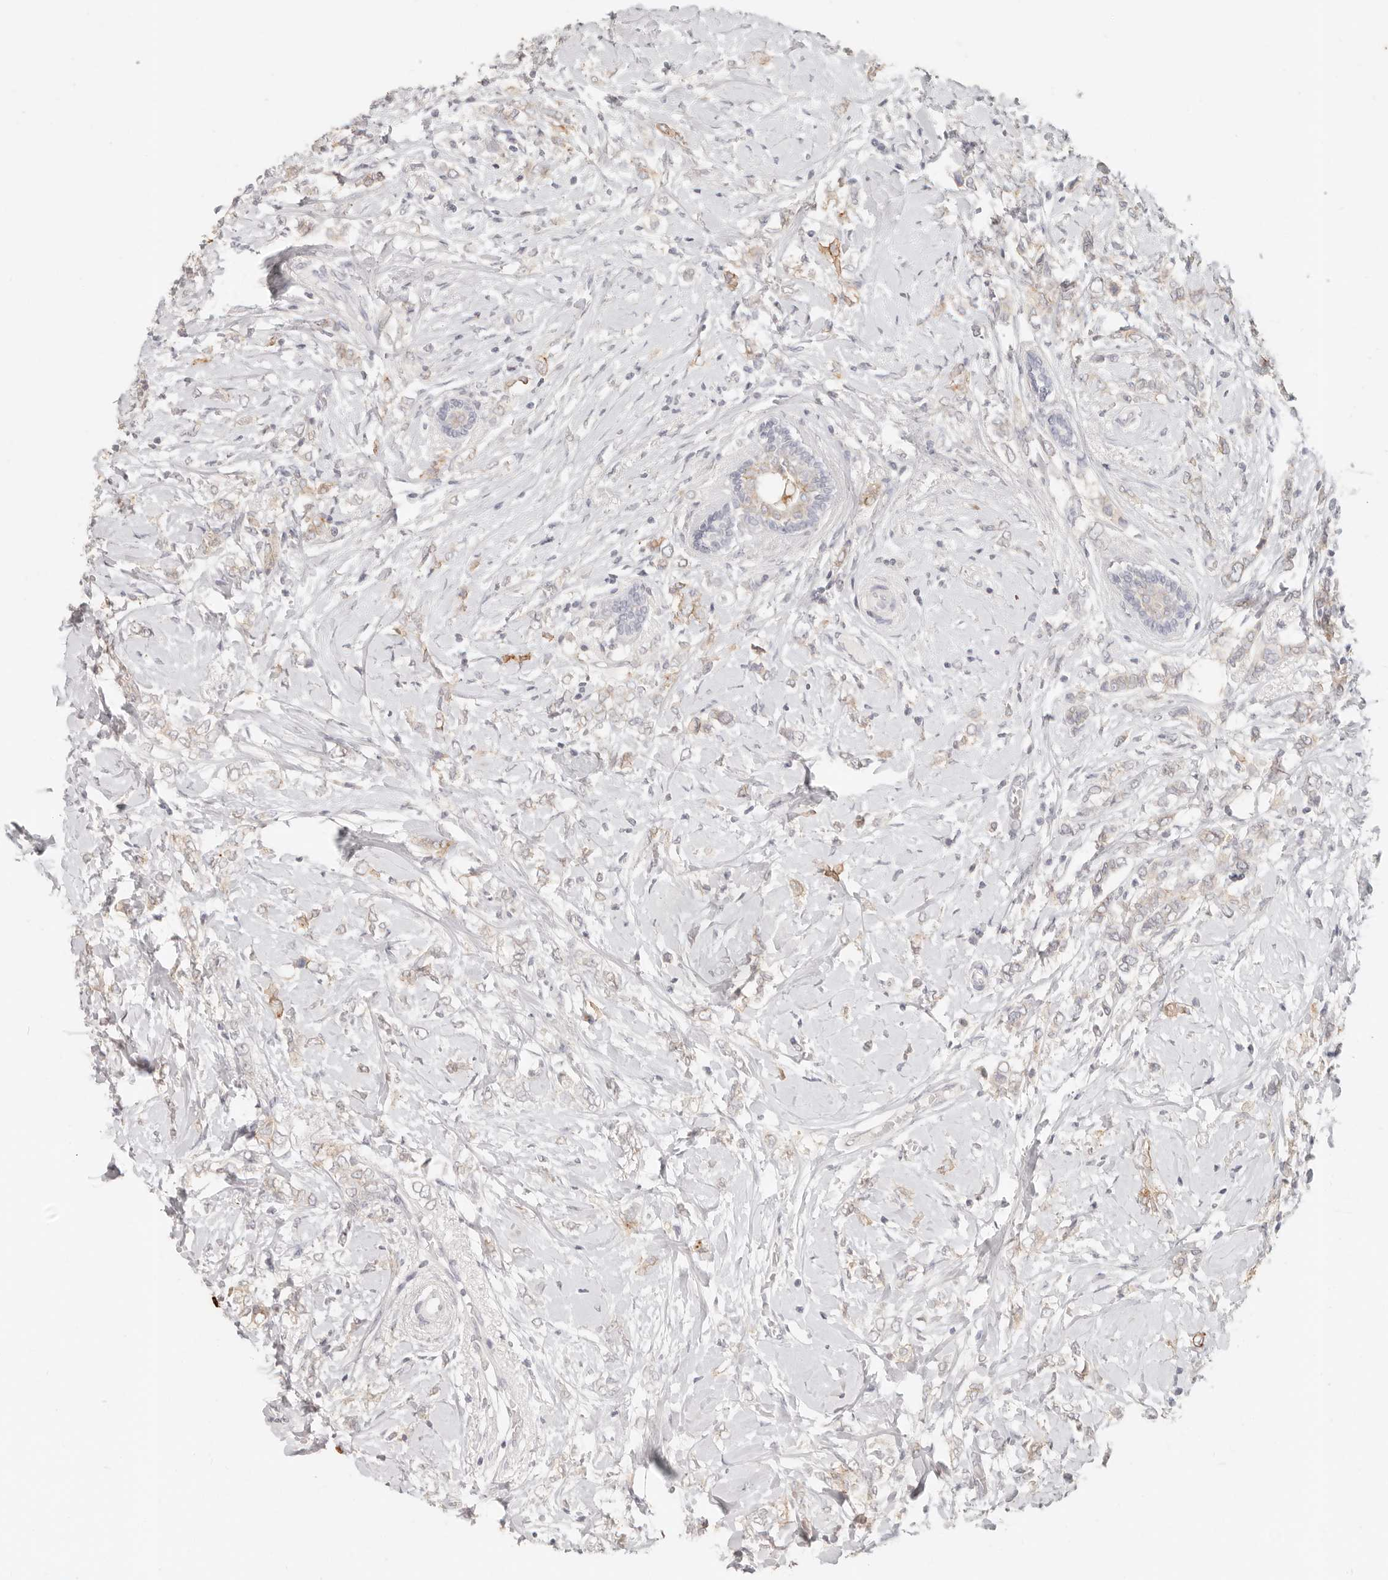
{"staining": {"intensity": "negative", "quantity": "none", "location": "none"}, "tissue": "breast cancer", "cell_type": "Tumor cells", "image_type": "cancer", "snomed": [{"axis": "morphology", "description": "Normal tissue, NOS"}, {"axis": "morphology", "description": "Lobular carcinoma"}, {"axis": "topography", "description": "Breast"}], "caption": "Immunohistochemical staining of human breast lobular carcinoma displays no significant positivity in tumor cells.", "gene": "EPCAM", "patient": {"sex": "female", "age": 47}}